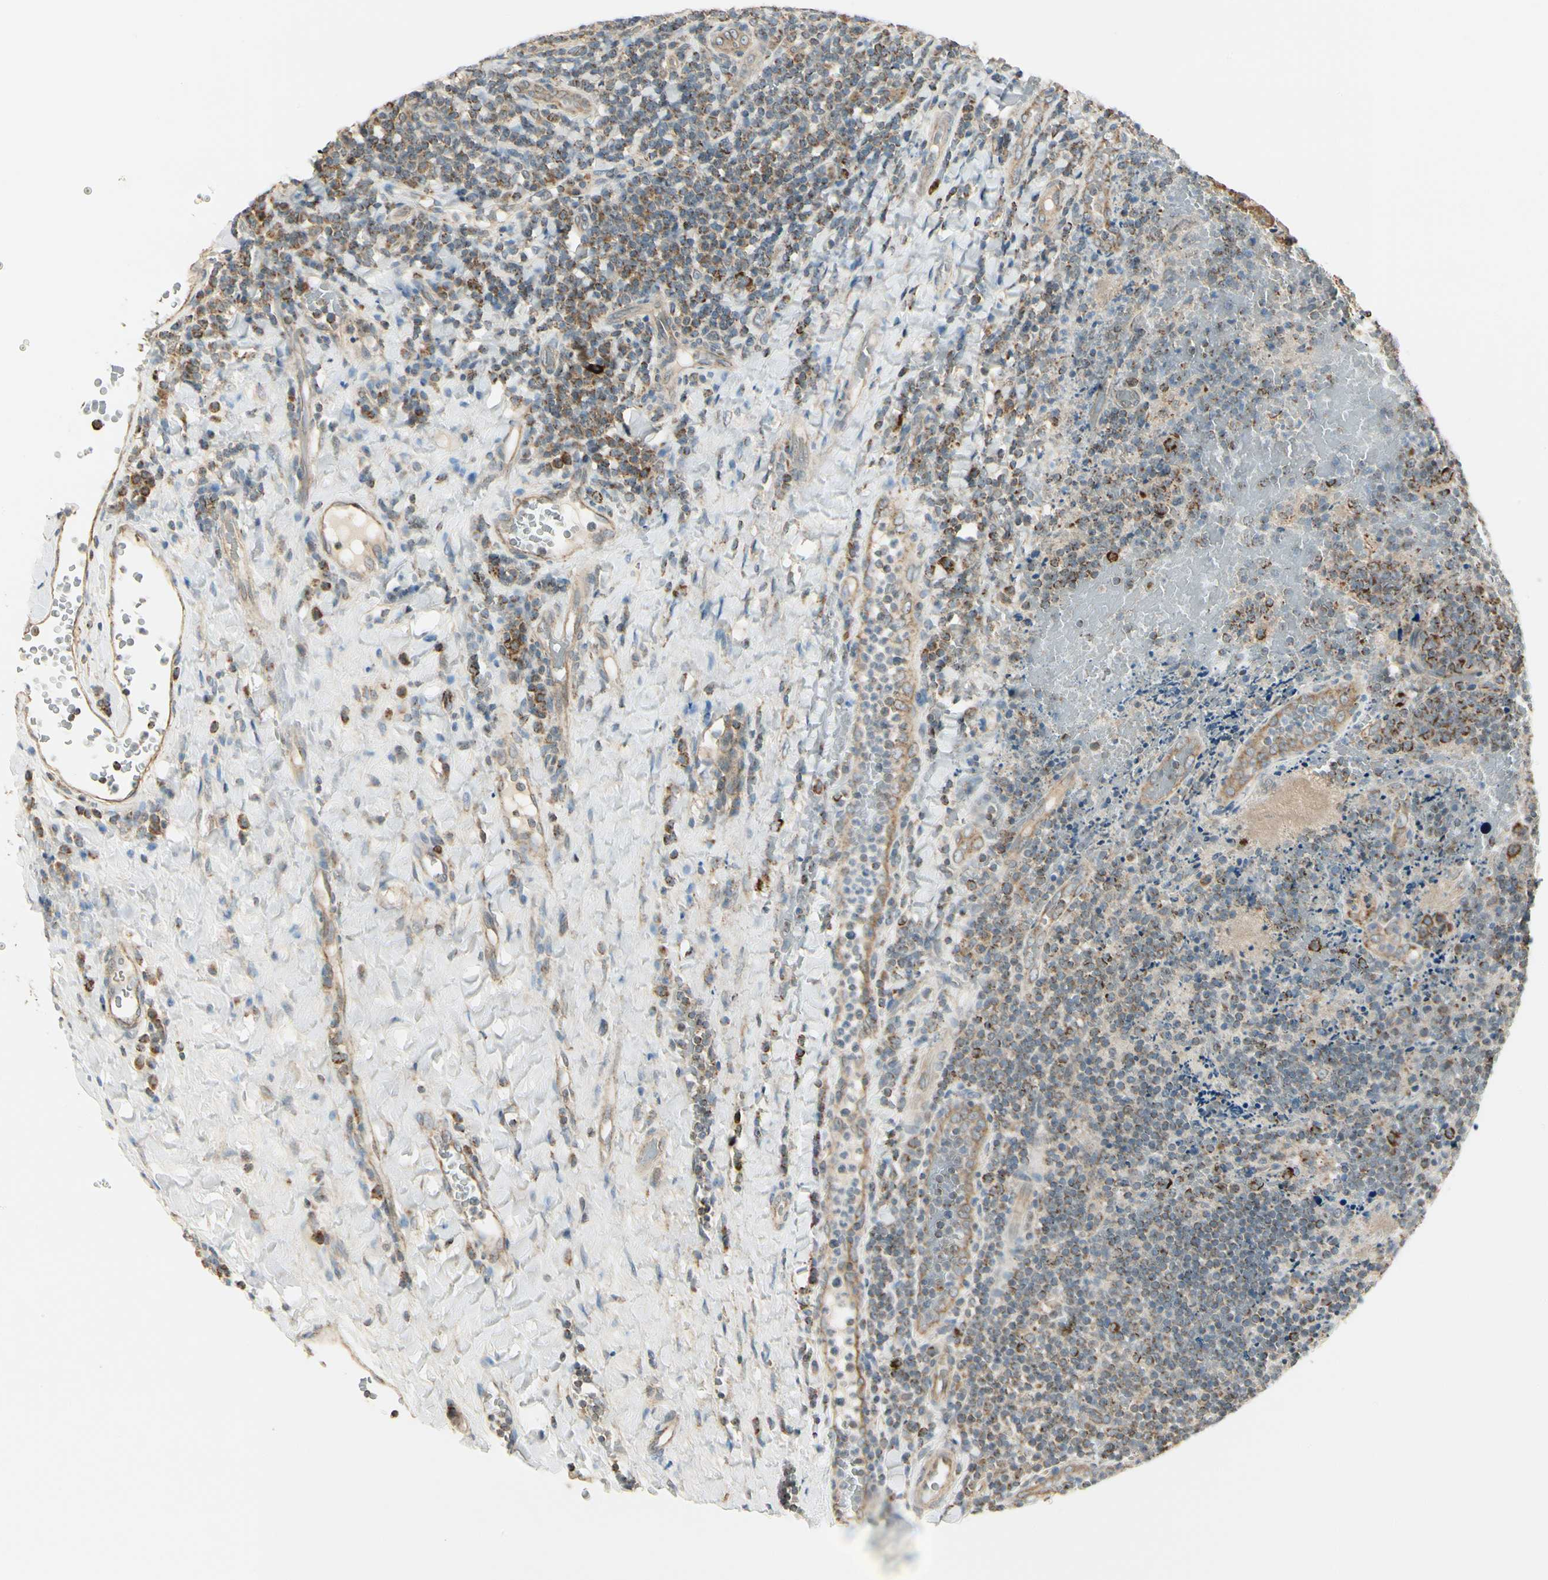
{"staining": {"intensity": "strong", "quantity": ">75%", "location": "cytoplasmic/membranous"}, "tissue": "tonsil", "cell_type": "Germinal center cells", "image_type": "normal", "snomed": [{"axis": "morphology", "description": "Normal tissue, NOS"}, {"axis": "topography", "description": "Tonsil"}], "caption": "An immunohistochemistry (IHC) histopathology image of normal tissue is shown. Protein staining in brown shows strong cytoplasmic/membranous positivity in tonsil within germinal center cells. (DAB IHC with brightfield microscopy, high magnification).", "gene": "EPHB3", "patient": {"sex": "male", "age": 17}}